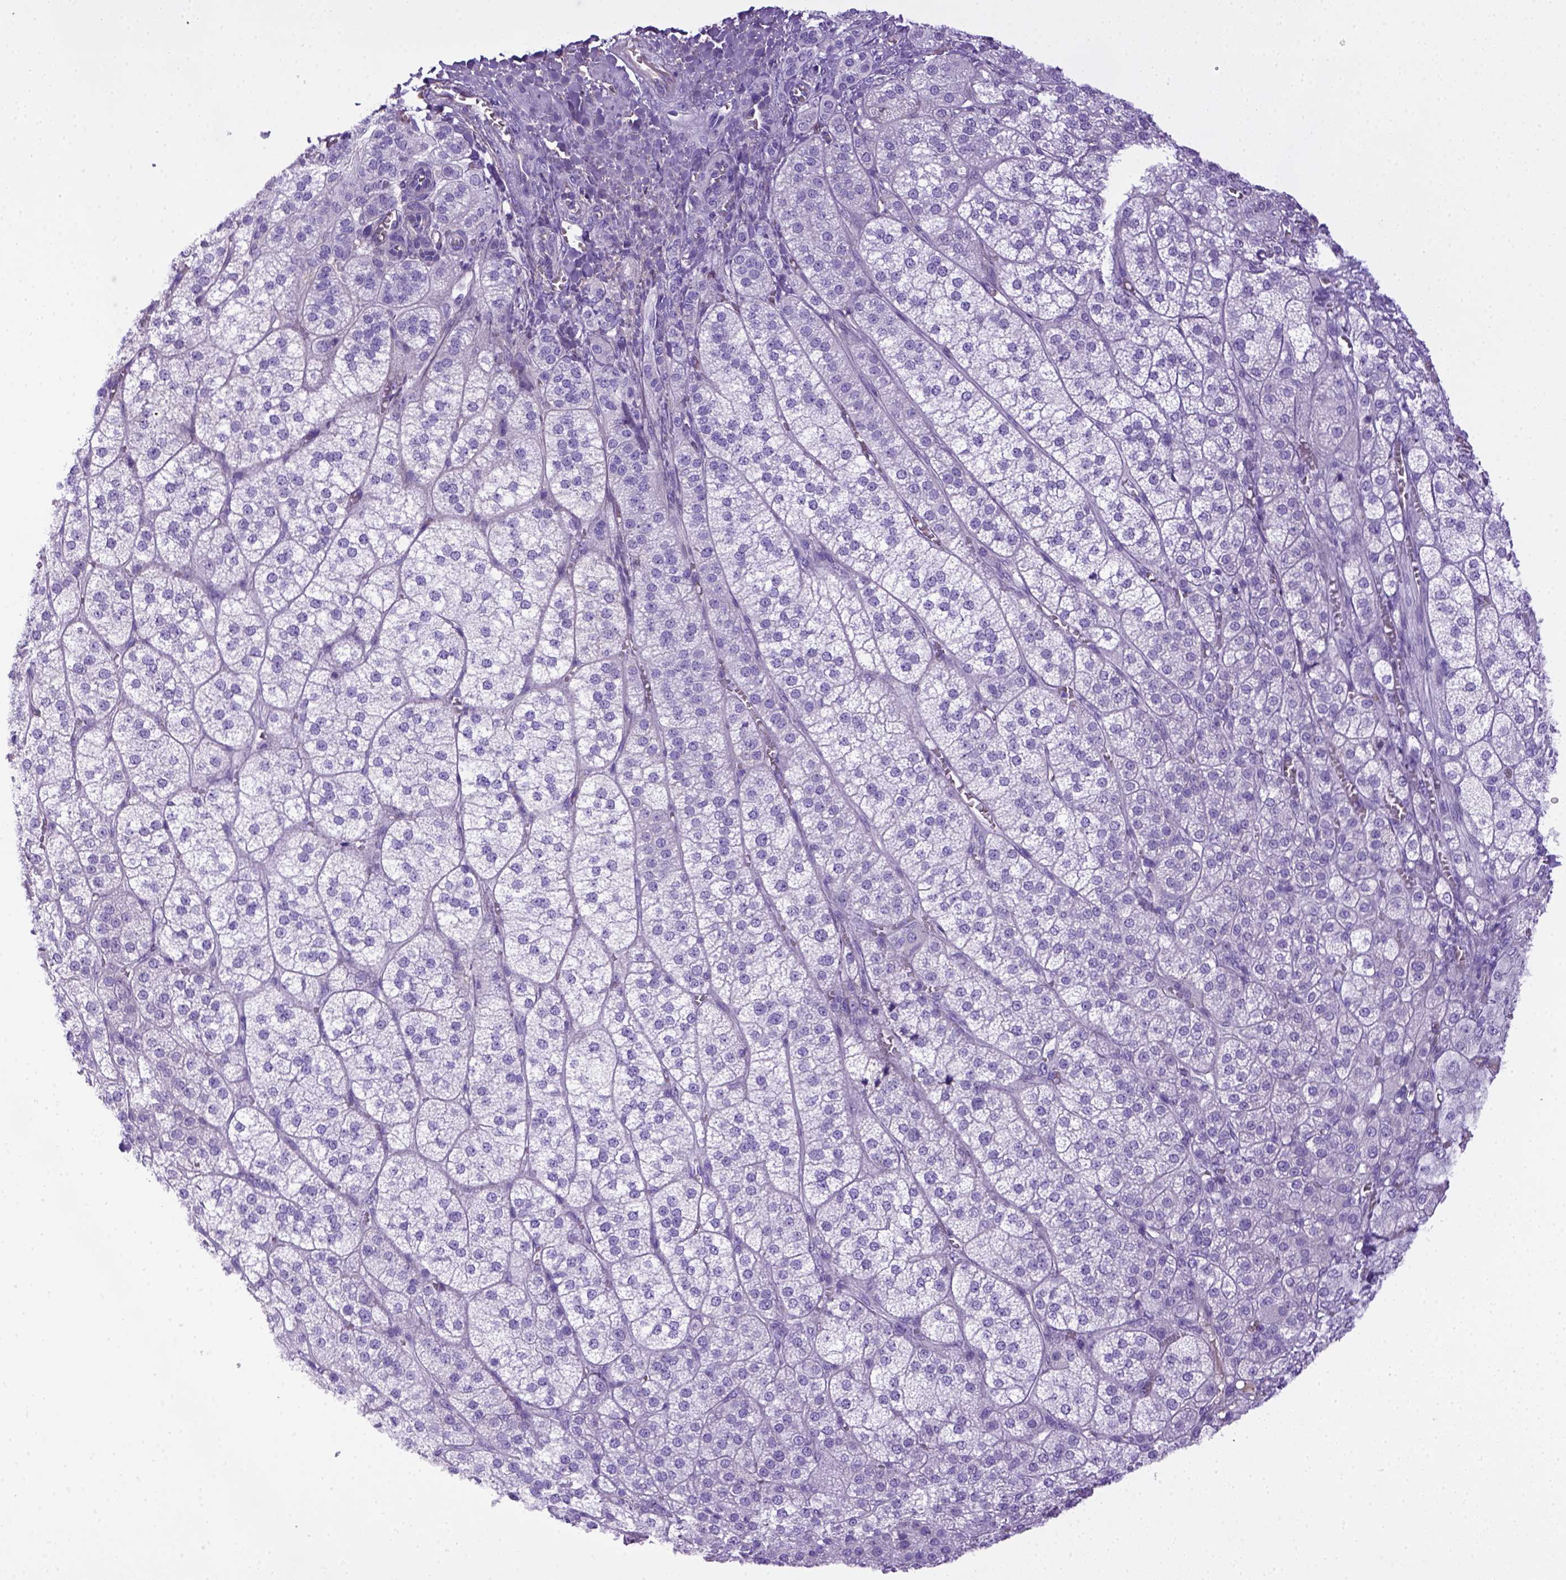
{"staining": {"intensity": "negative", "quantity": "none", "location": "none"}, "tissue": "adrenal gland", "cell_type": "Glandular cells", "image_type": "normal", "snomed": [{"axis": "morphology", "description": "Normal tissue, NOS"}, {"axis": "topography", "description": "Adrenal gland"}], "caption": "Immunohistochemical staining of normal human adrenal gland shows no significant expression in glandular cells. (Stains: DAB (3,3'-diaminobenzidine) immunohistochemistry (IHC) with hematoxylin counter stain, Microscopy: brightfield microscopy at high magnification).", "gene": "ITIH4", "patient": {"sex": "female", "age": 60}}